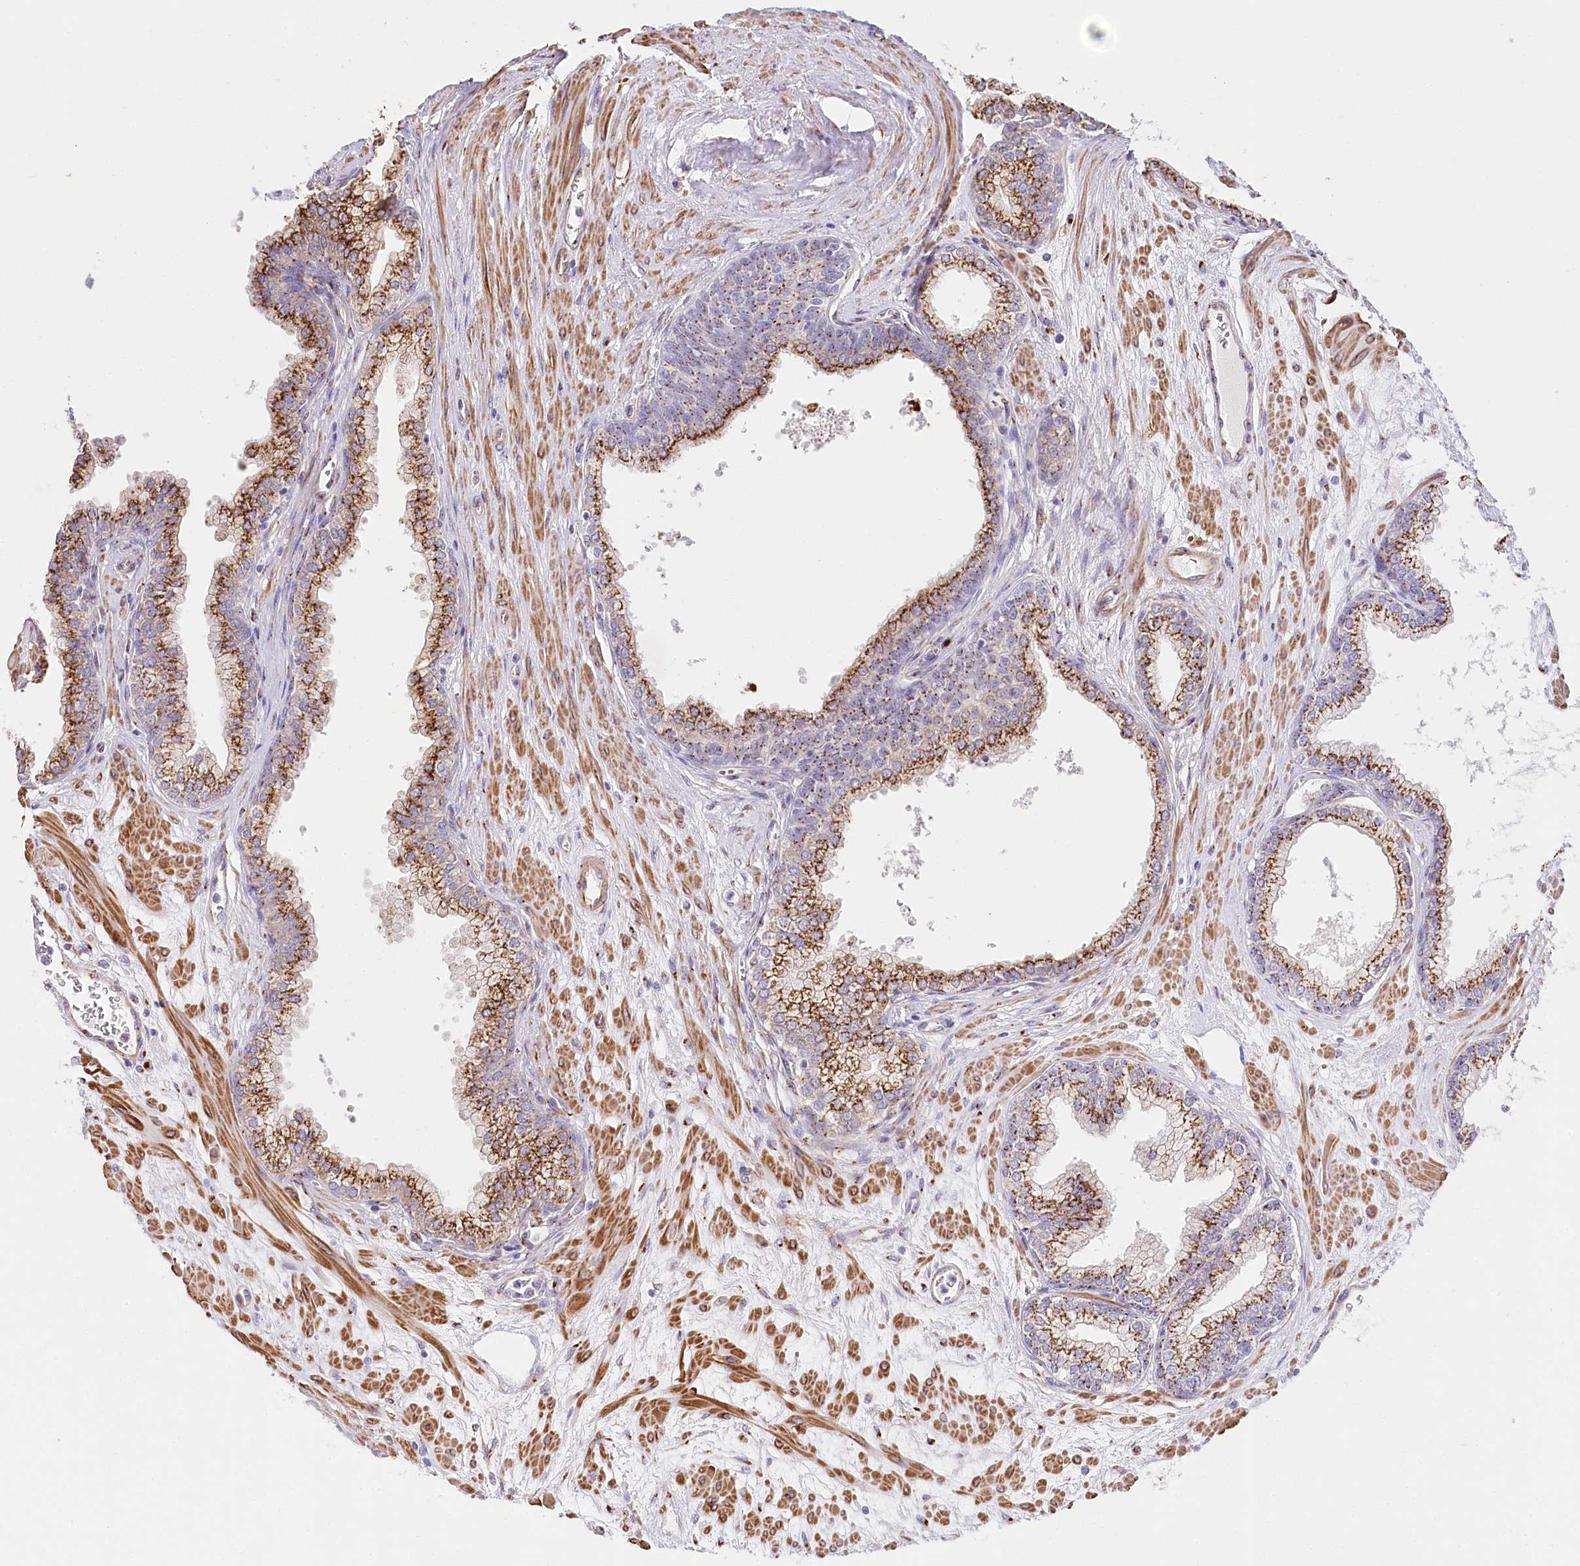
{"staining": {"intensity": "strong", "quantity": ">75%", "location": "cytoplasmic/membranous"}, "tissue": "prostate", "cell_type": "Glandular cells", "image_type": "normal", "snomed": [{"axis": "morphology", "description": "Normal tissue, NOS"}, {"axis": "morphology", "description": "Urothelial carcinoma, Low grade"}, {"axis": "topography", "description": "Urinary bladder"}, {"axis": "topography", "description": "Prostate"}], "caption": "Immunohistochemistry (DAB (3,3'-diaminobenzidine)) staining of unremarkable prostate displays strong cytoplasmic/membranous protein staining in approximately >75% of glandular cells.", "gene": "ABRAXAS2", "patient": {"sex": "male", "age": 60}}